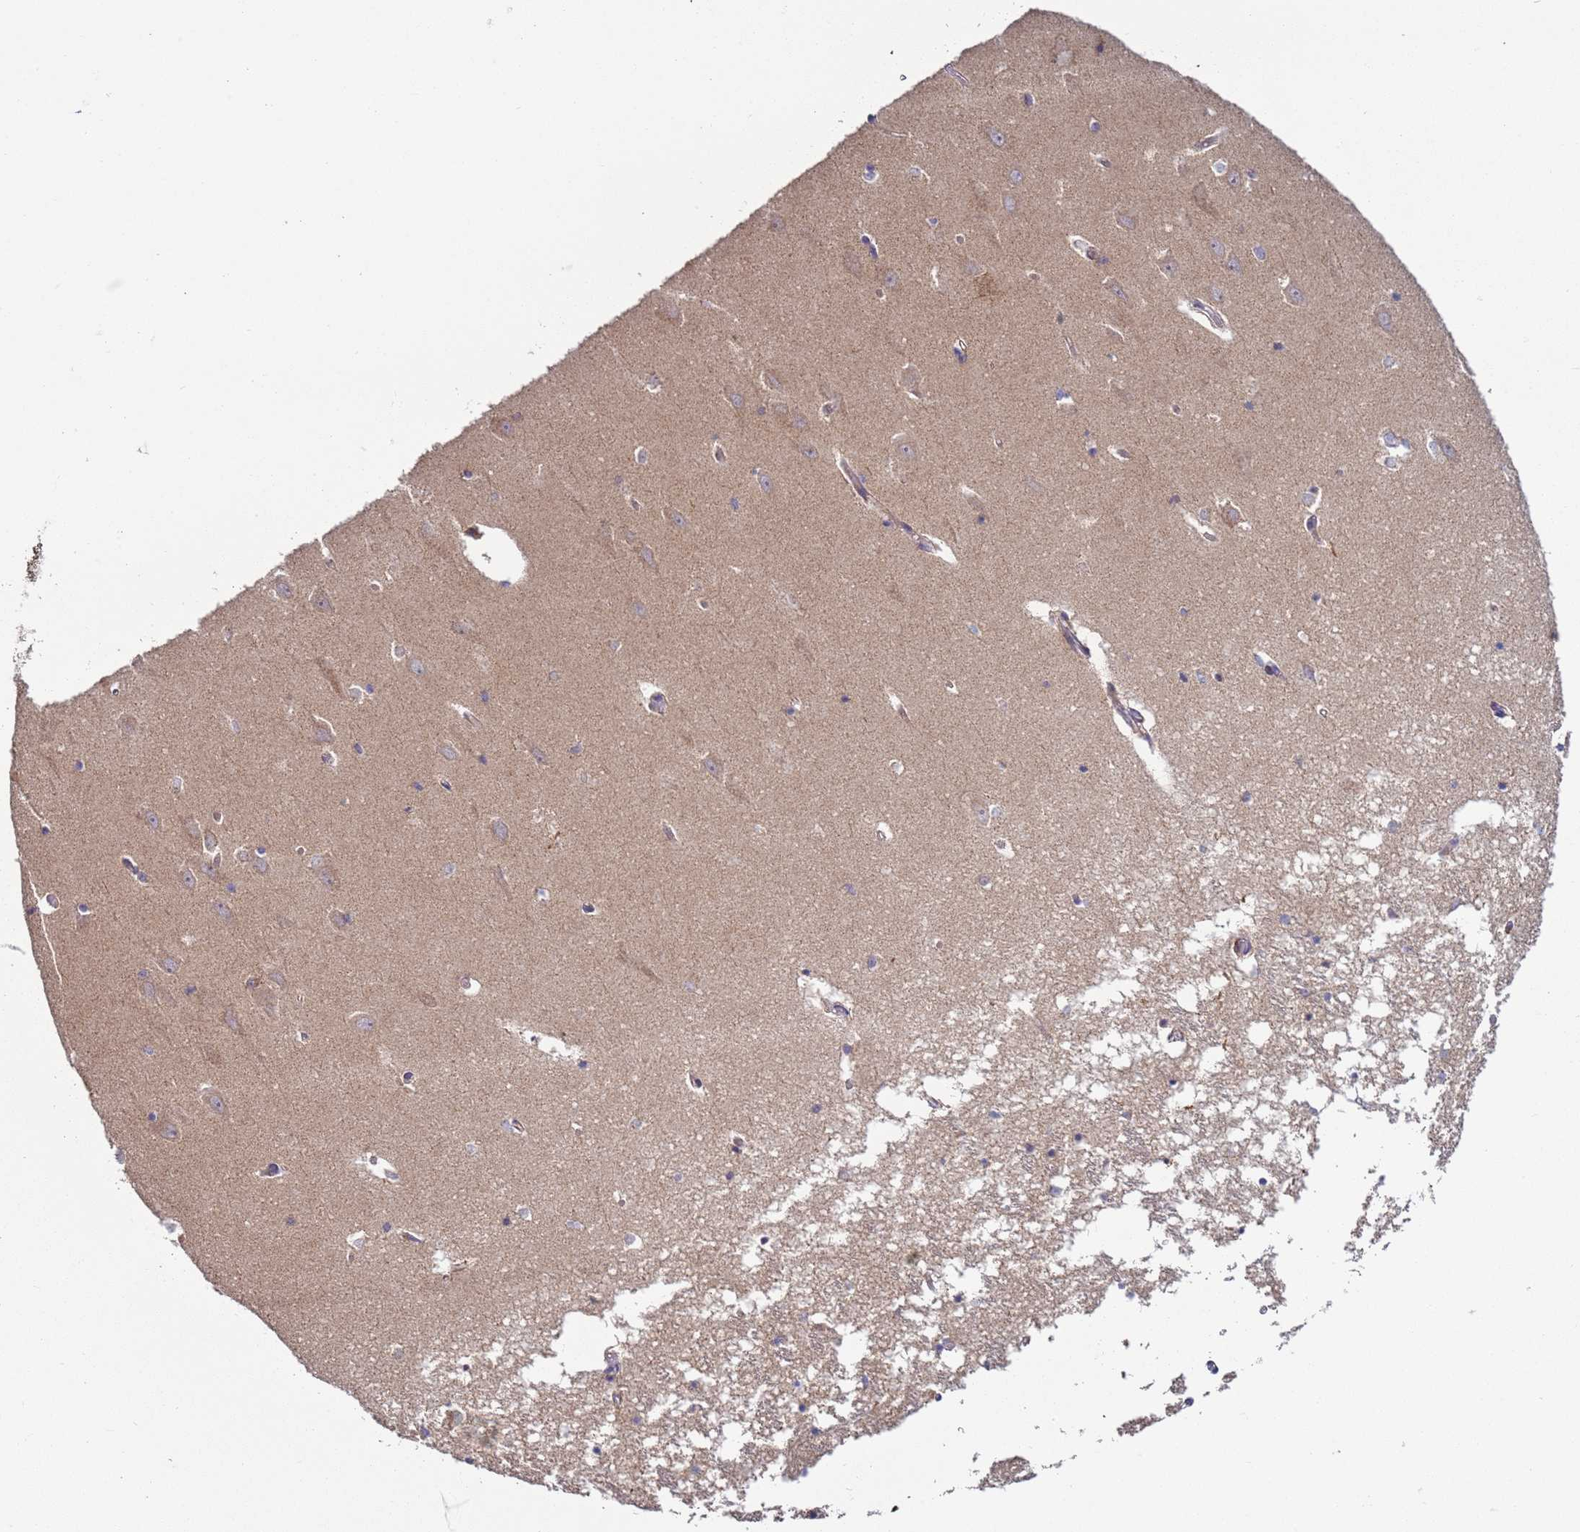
{"staining": {"intensity": "weak", "quantity": "<25%", "location": "cytoplasmic/membranous"}, "tissue": "hippocampus", "cell_type": "Glial cells", "image_type": "normal", "snomed": [{"axis": "morphology", "description": "Normal tissue, NOS"}, {"axis": "topography", "description": "Hippocampus"}], "caption": "This is a histopathology image of immunohistochemistry (IHC) staining of unremarkable hippocampus, which shows no expression in glial cells.", "gene": "DIP2B", "patient": {"sex": "male", "age": 70}}